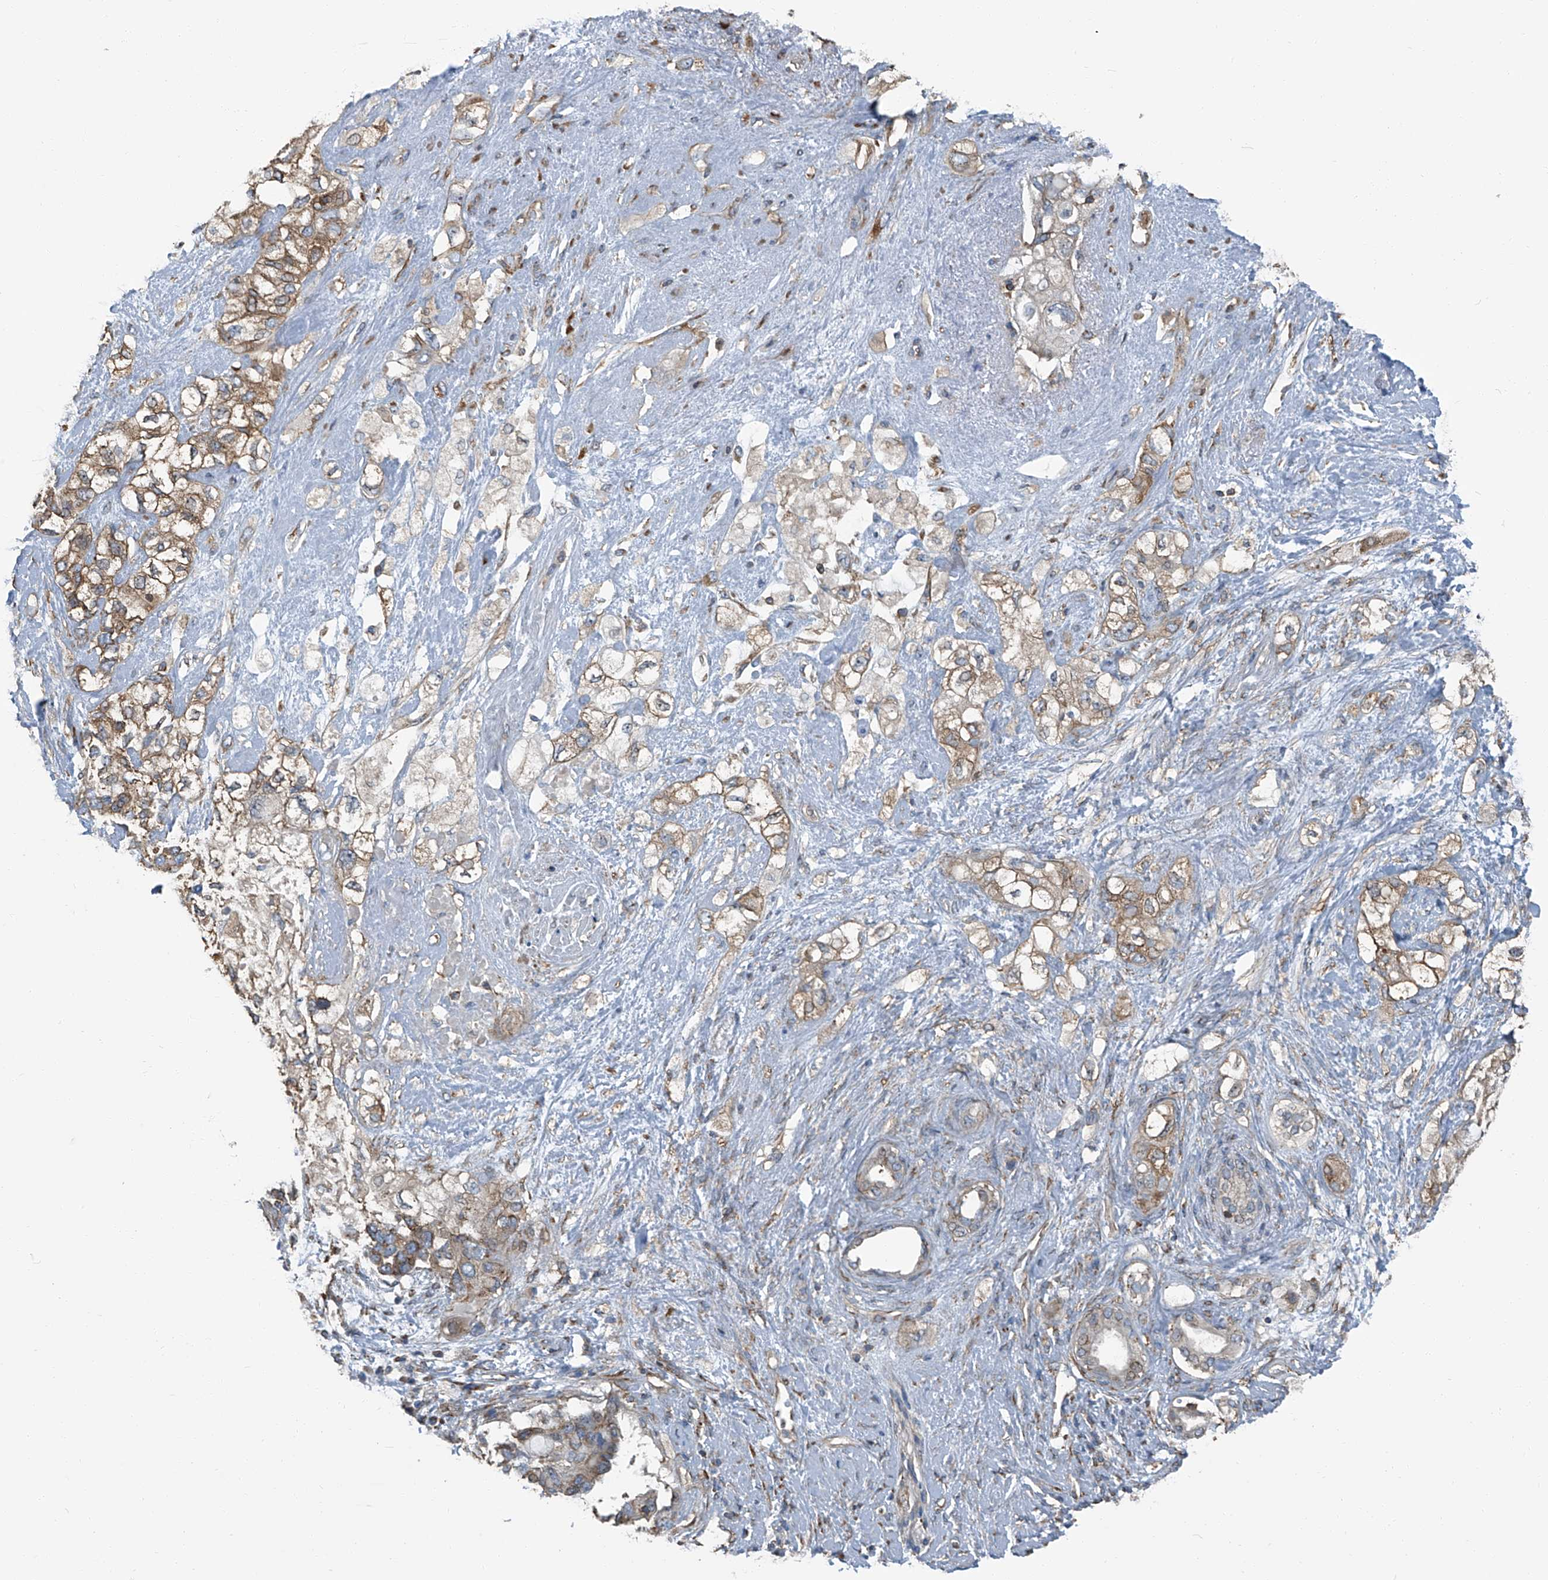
{"staining": {"intensity": "weak", "quantity": "25%-75%", "location": "cytoplasmic/membranous"}, "tissue": "pancreatic cancer", "cell_type": "Tumor cells", "image_type": "cancer", "snomed": [{"axis": "morphology", "description": "Adenocarcinoma, NOS"}, {"axis": "topography", "description": "Pancreas"}], "caption": "Protein staining shows weak cytoplasmic/membranous positivity in about 25%-75% of tumor cells in pancreatic cancer (adenocarcinoma).", "gene": "SEPTIN7", "patient": {"sex": "female", "age": 56}}